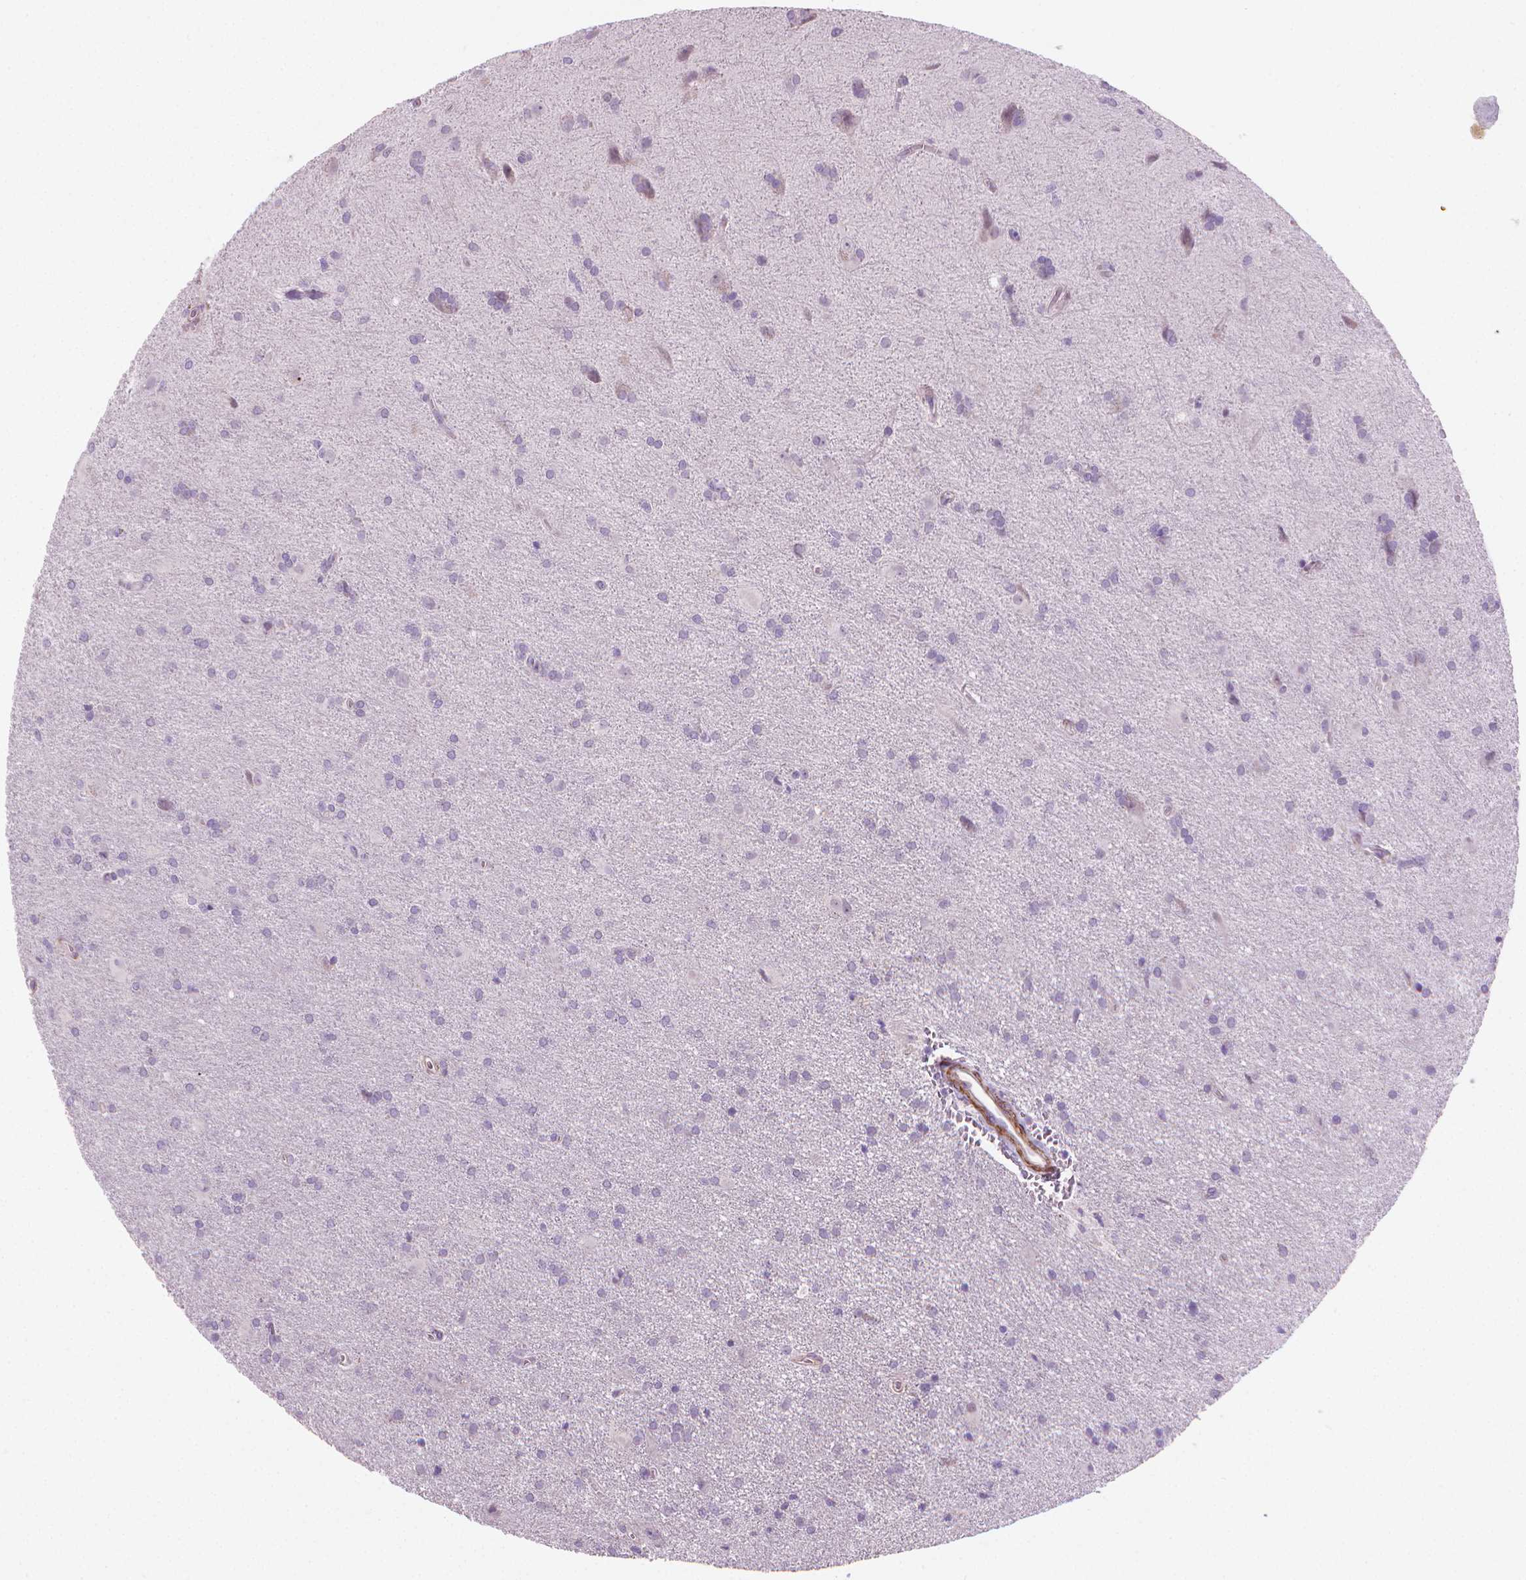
{"staining": {"intensity": "negative", "quantity": "none", "location": "none"}, "tissue": "glioma", "cell_type": "Tumor cells", "image_type": "cancer", "snomed": [{"axis": "morphology", "description": "Glioma, malignant, Low grade"}, {"axis": "topography", "description": "Brain"}], "caption": "Tumor cells show no significant protein expression in malignant glioma (low-grade). The staining is performed using DAB (3,3'-diaminobenzidine) brown chromogen with nuclei counter-stained in using hematoxylin.", "gene": "GSDMA", "patient": {"sex": "male", "age": 58}}